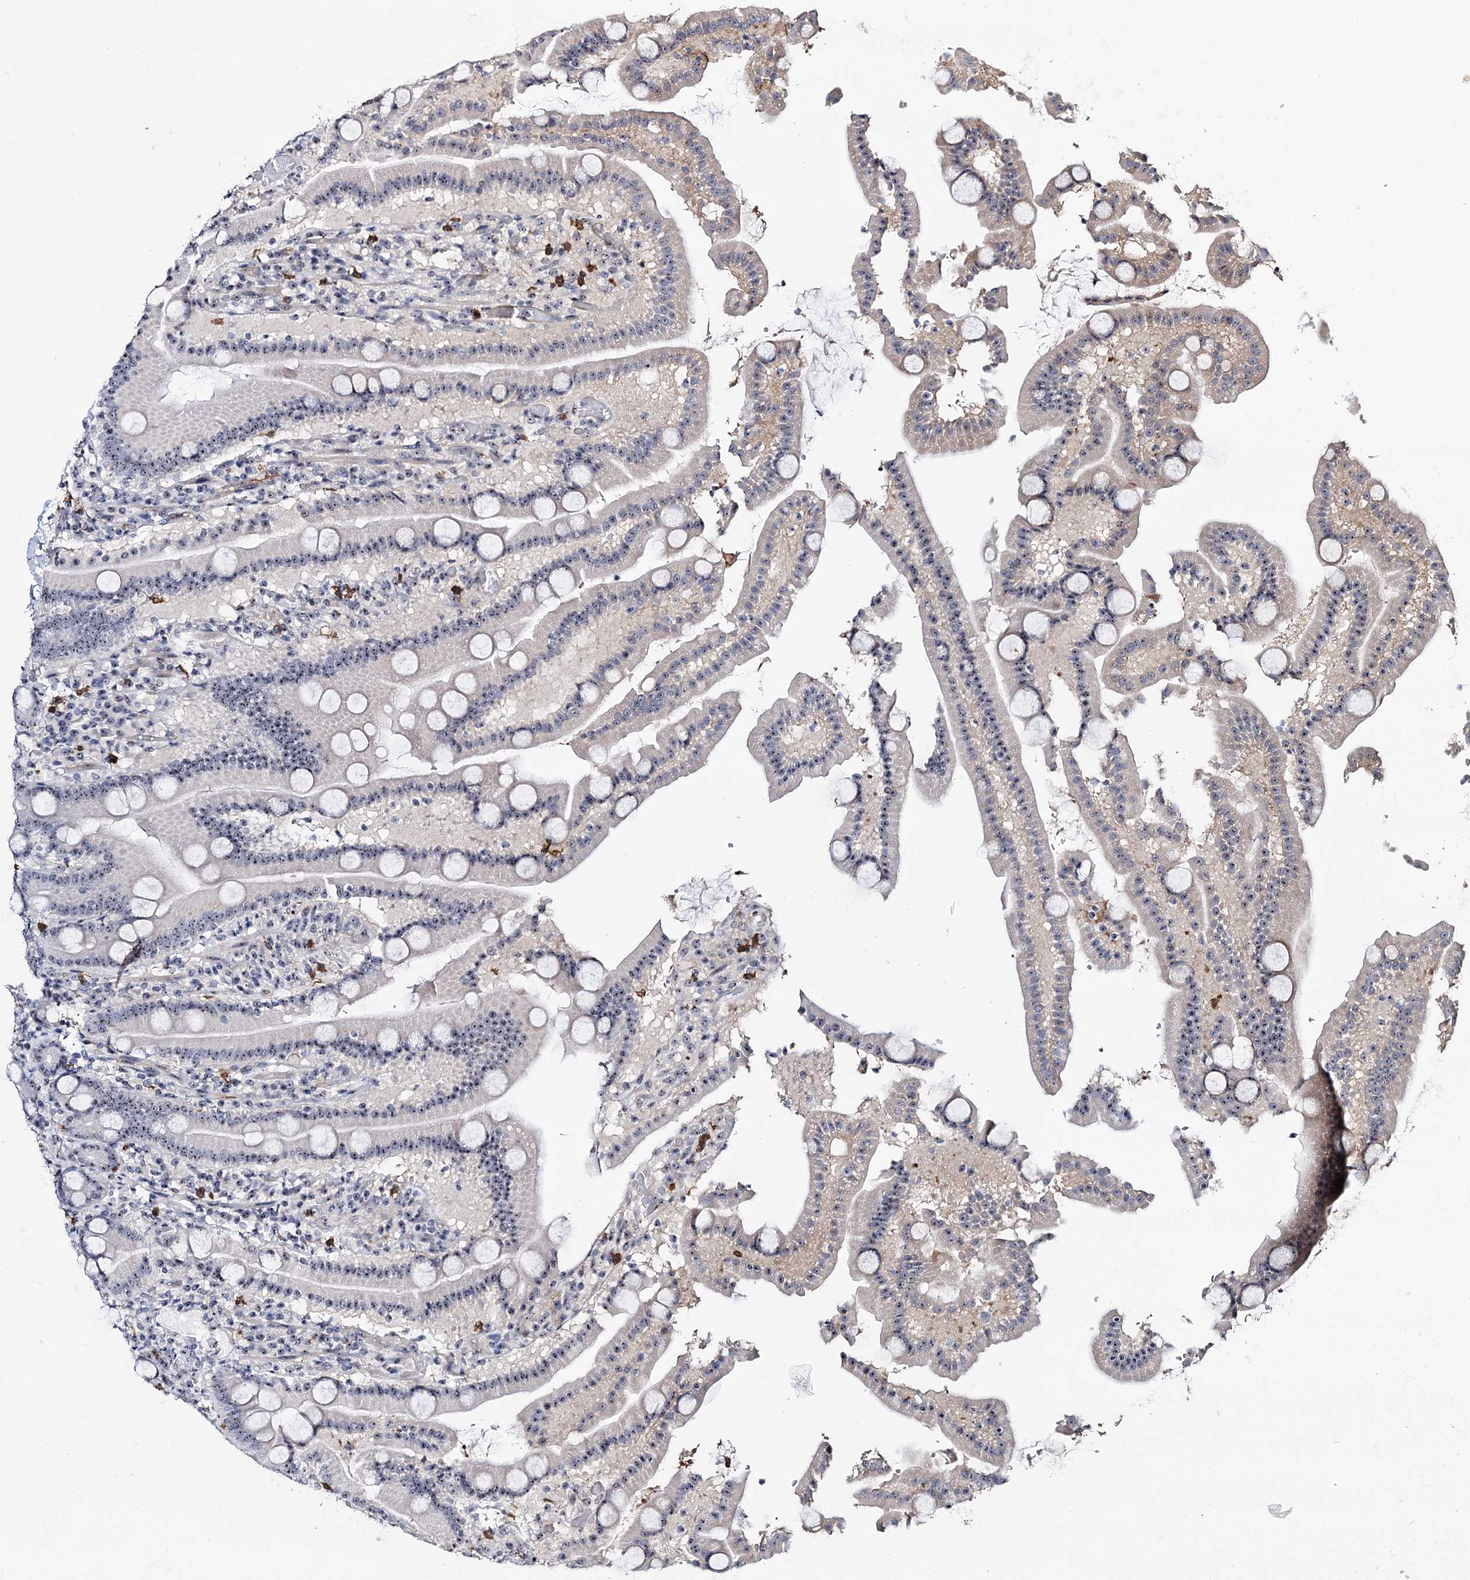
{"staining": {"intensity": "moderate", "quantity": ">75%", "location": "nuclear"}, "tissue": "duodenum", "cell_type": "Glandular cells", "image_type": "normal", "snomed": [{"axis": "morphology", "description": "Normal tissue, NOS"}, {"axis": "topography", "description": "Duodenum"}], "caption": "A brown stain labels moderate nuclear staining of a protein in glandular cells of normal duodenum. Using DAB (3,3'-diaminobenzidine) (brown) and hematoxylin (blue) stains, captured at high magnification using brightfield microscopy.", "gene": "SUPT20H", "patient": {"sex": "male", "age": 55}}